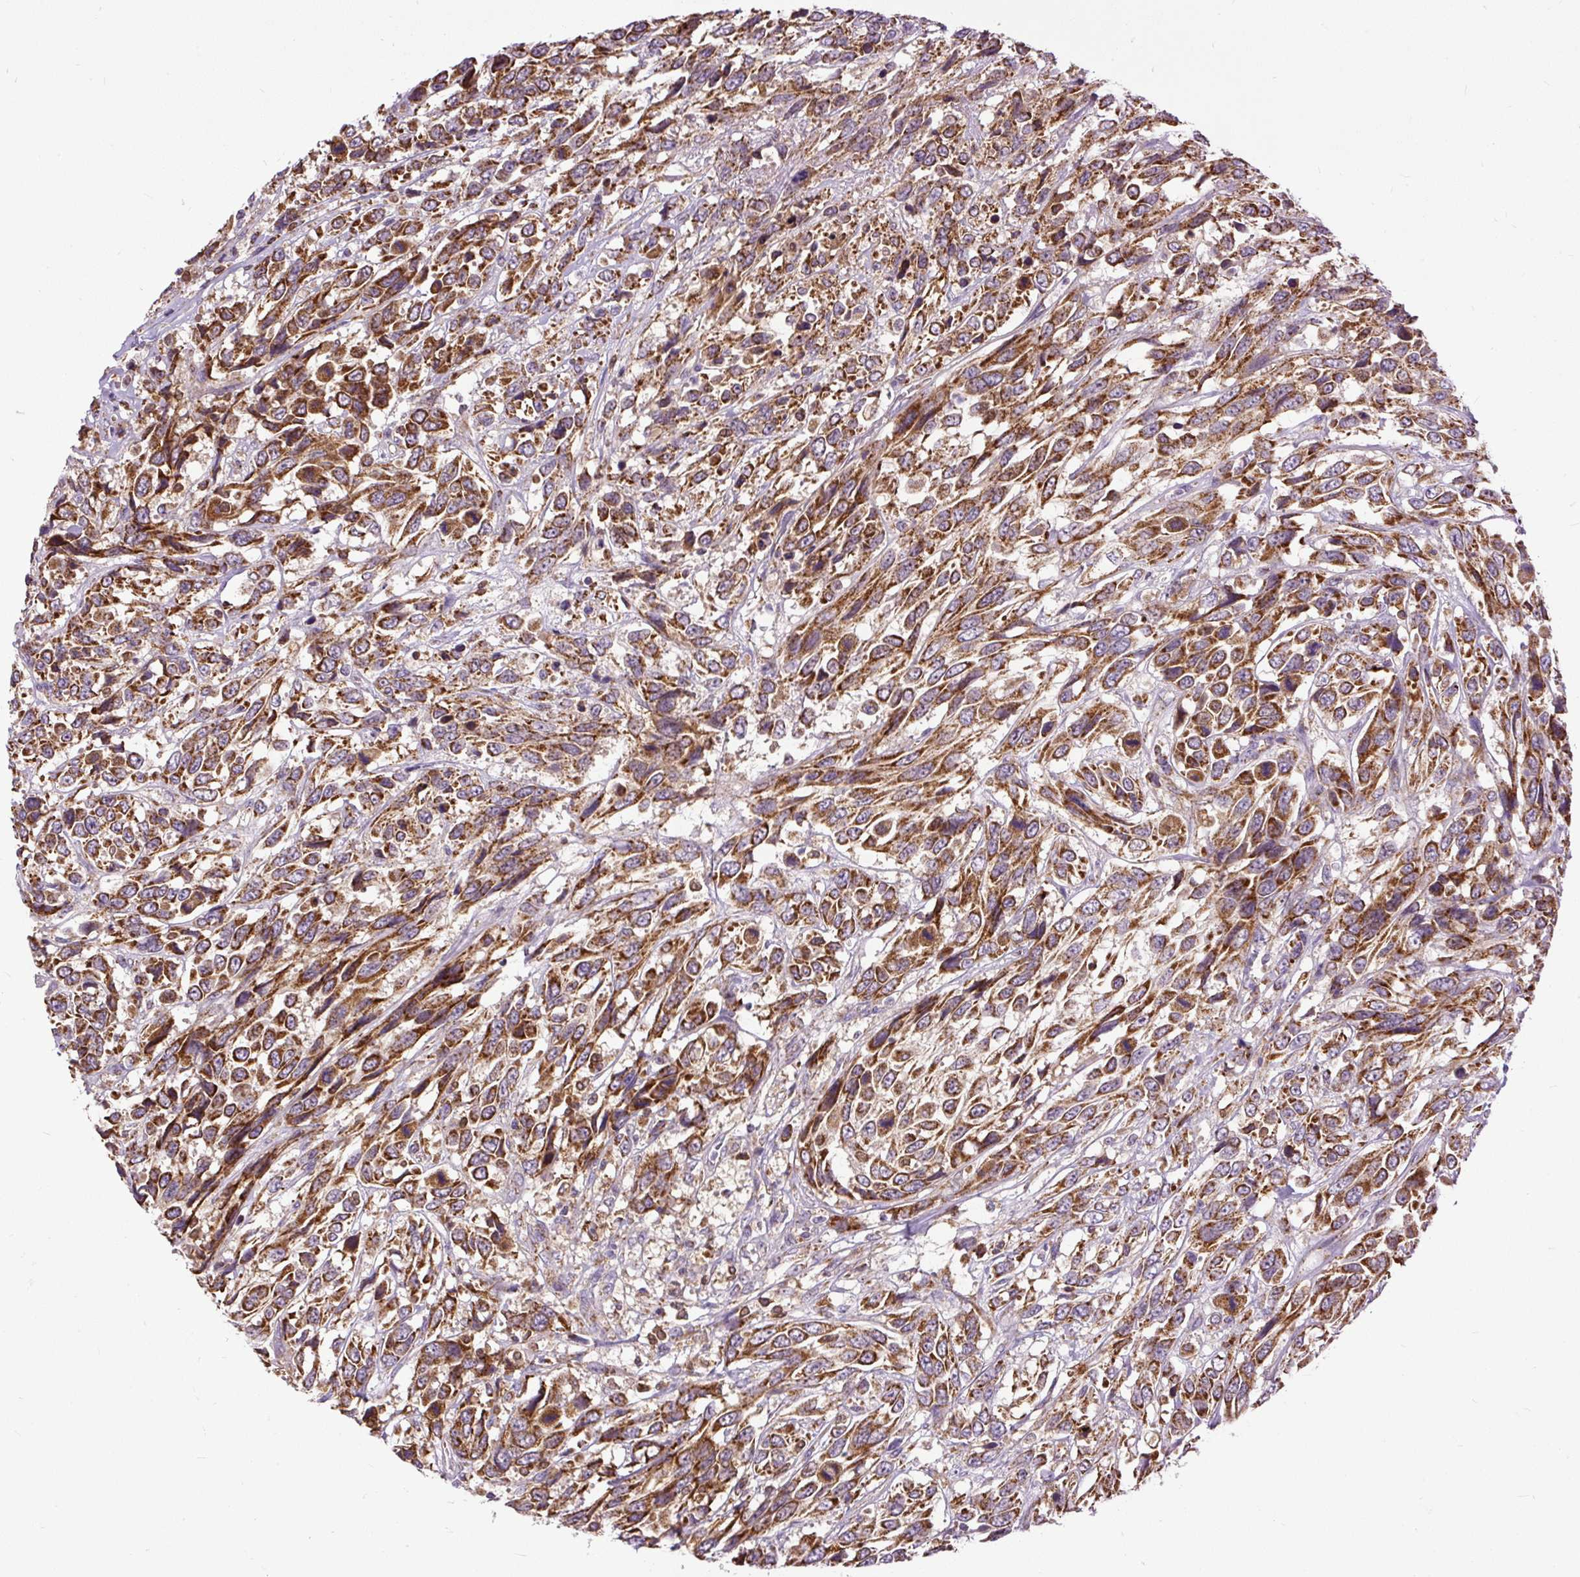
{"staining": {"intensity": "strong", "quantity": ">75%", "location": "cytoplasmic/membranous"}, "tissue": "urothelial cancer", "cell_type": "Tumor cells", "image_type": "cancer", "snomed": [{"axis": "morphology", "description": "Urothelial carcinoma, High grade"}, {"axis": "topography", "description": "Urinary bladder"}], "caption": "Urothelial carcinoma (high-grade) stained with DAB (3,3'-diaminobenzidine) IHC displays high levels of strong cytoplasmic/membranous staining in approximately >75% of tumor cells.", "gene": "TM2D3", "patient": {"sex": "female", "age": 70}}